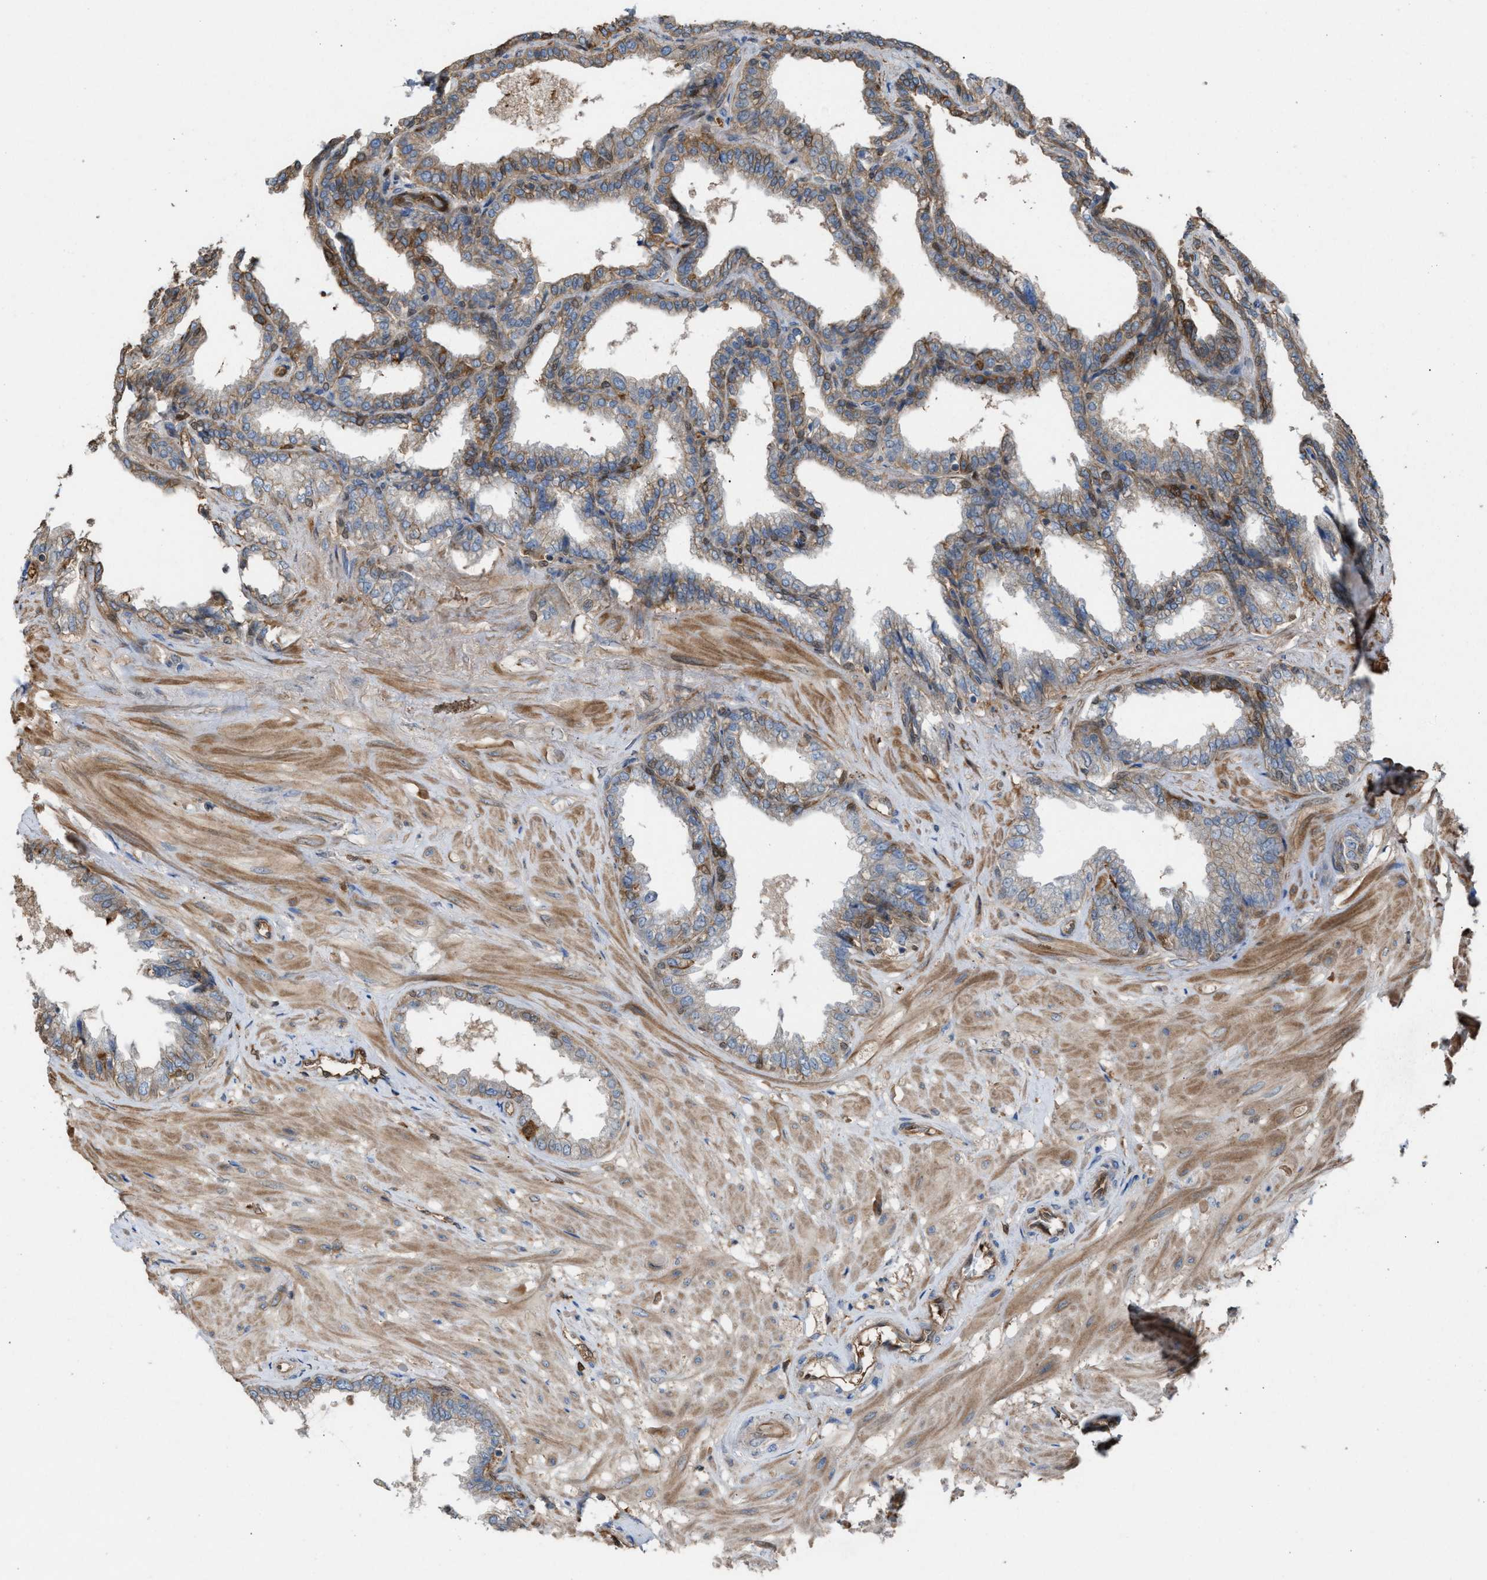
{"staining": {"intensity": "moderate", "quantity": ">75%", "location": "cytoplasmic/membranous"}, "tissue": "seminal vesicle", "cell_type": "Glandular cells", "image_type": "normal", "snomed": [{"axis": "morphology", "description": "Normal tissue, NOS"}, {"axis": "topography", "description": "Seminal veicle"}], "caption": "A high-resolution image shows IHC staining of unremarkable seminal vesicle, which displays moderate cytoplasmic/membranous expression in about >75% of glandular cells.", "gene": "TPK1", "patient": {"sex": "male", "age": 46}}